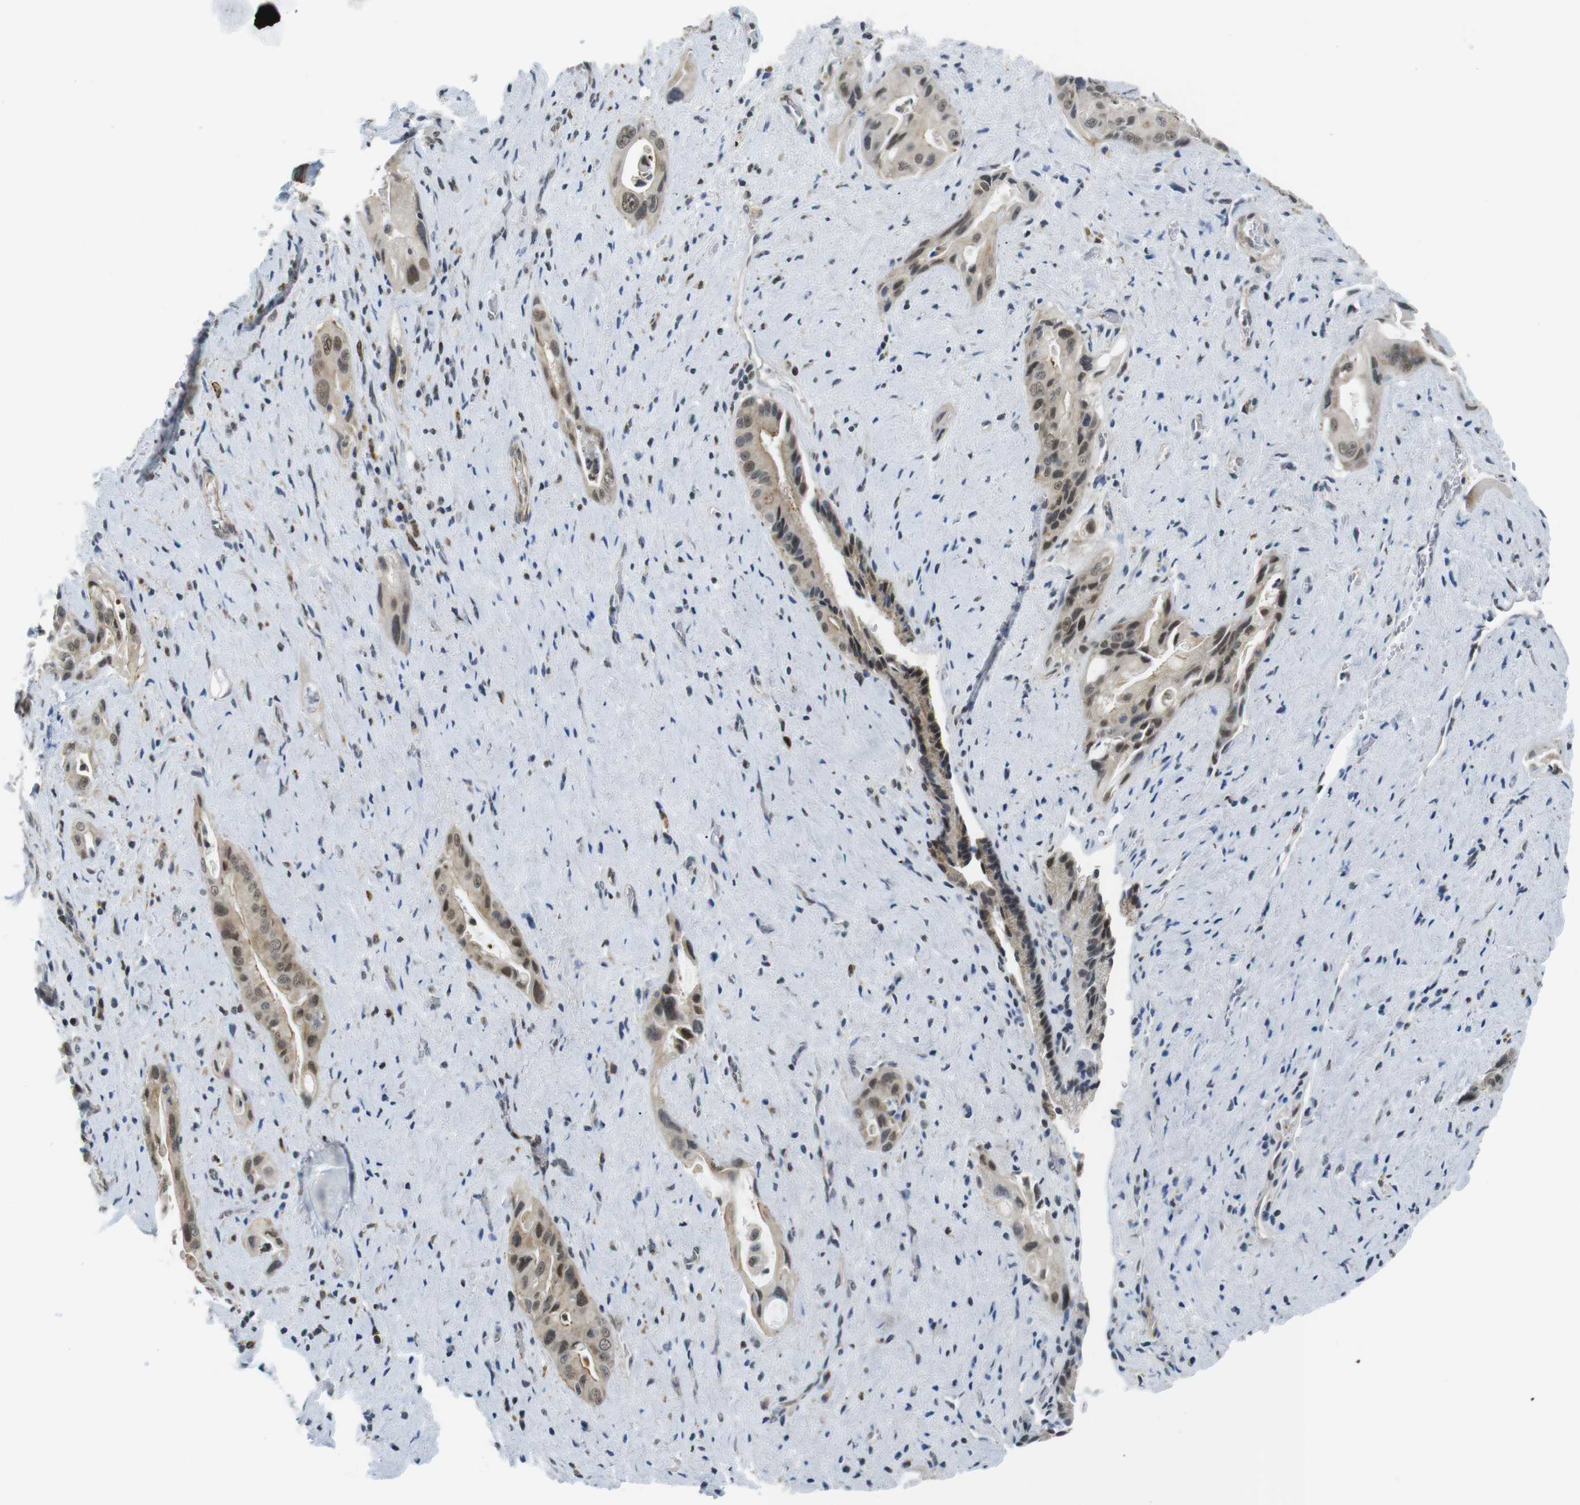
{"staining": {"intensity": "moderate", "quantity": "25%-75%", "location": "cytoplasmic/membranous,nuclear"}, "tissue": "pancreatic cancer", "cell_type": "Tumor cells", "image_type": "cancer", "snomed": [{"axis": "morphology", "description": "Adenocarcinoma, NOS"}, {"axis": "topography", "description": "Pancreas"}], "caption": "Adenocarcinoma (pancreatic) stained for a protein (brown) shows moderate cytoplasmic/membranous and nuclear positive positivity in about 25%-75% of tumor cells.", "gene": "USP7", "patient": {"sex": "male", "age": 77}}